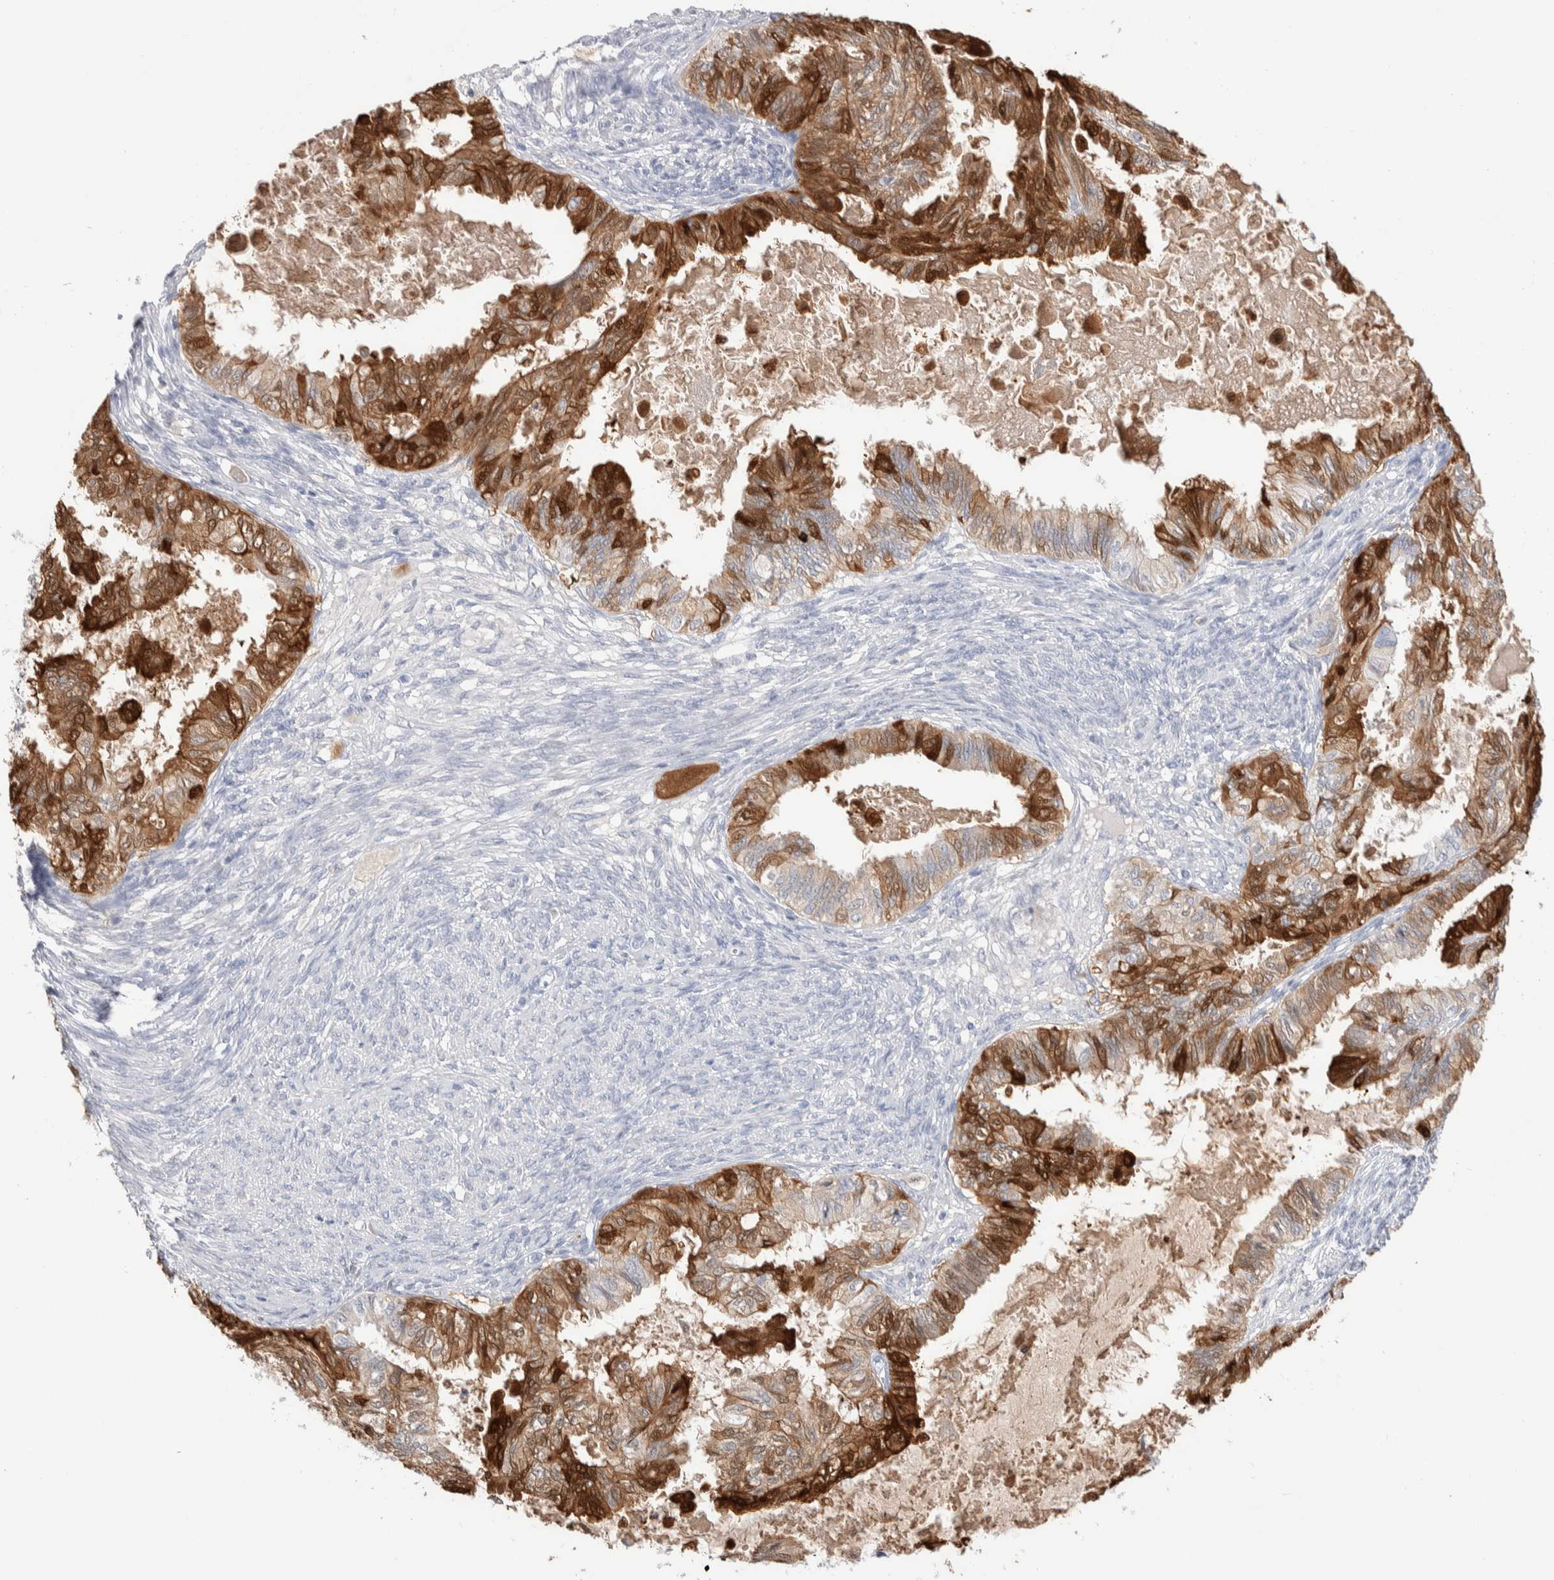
{"staining": {"intensity": "strong", "quantity": "25%-75%", "location": "cytoplasmic/membranous"}, "tissue": "cervical cancer", "cell_type": "Tumor cells", "image_type": "cancer", "snomed": [{"axis": "morphology", "description": "Normal tissue, NOS"}, {"axis": "morphology", "description": "Adenocarcinoma, NOS"}, {"axis": "topography", "description": "Cervix"}, {"axis": "topography", "description": "Endometrium"}], "caption": "Protein staining exhibits strong cytoplasmic/membranous staining in about 25%-75% of tumor cells in cervical adenocarcinoma.", "gene": "GDA", "patient": {"sex": "female", "age": 86}}